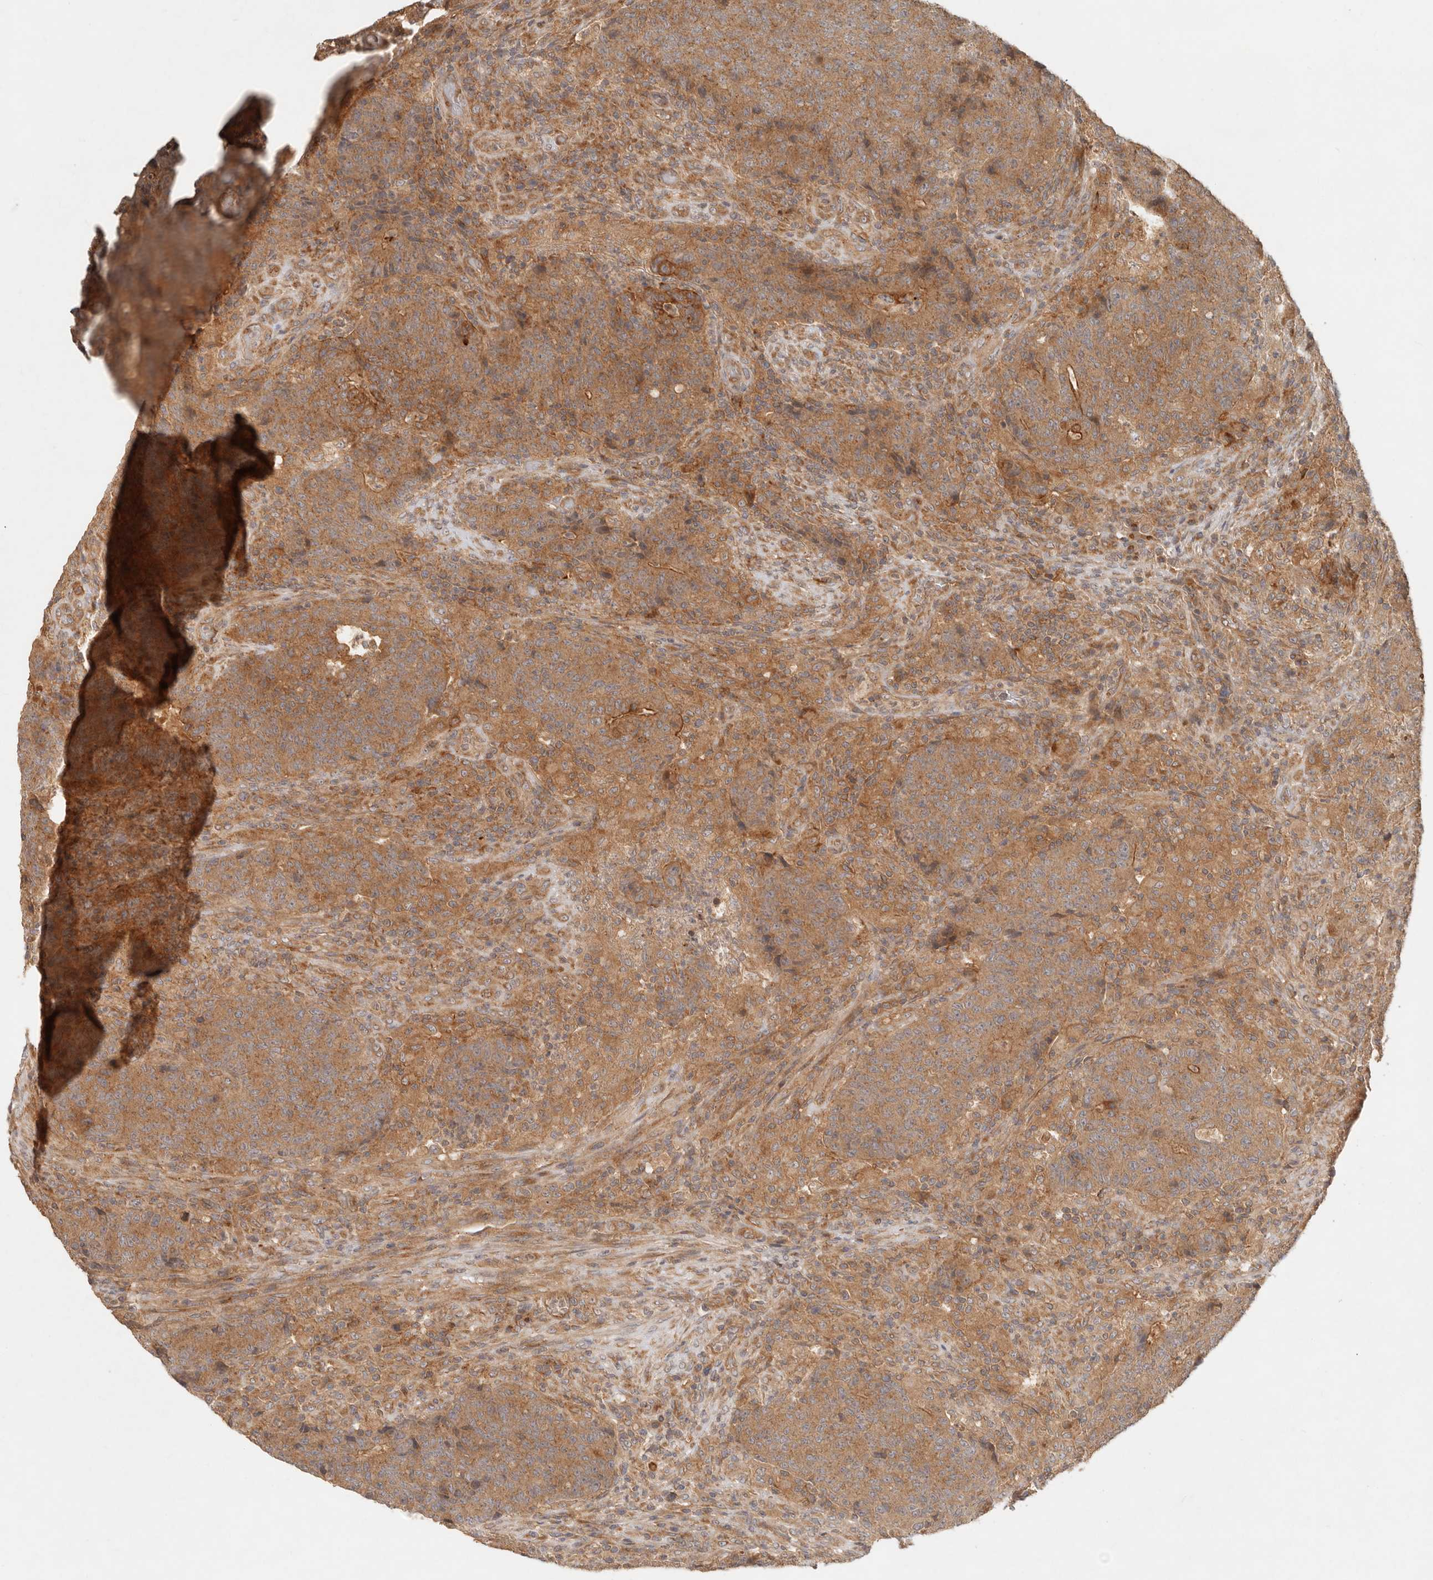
{"staining": {"intensity": "moderate", "quantity": ">75%", "location": "cytoplasmic/membranous"}, "tissue": "colorectal cancer", "cell_type": "Tumor cells", "image_type": "cancer", "snomed": [{"axis": "morphology", "description": "Adenocarcinoma, NOS"}, {"axis": "topography", "description": "Colon"}], "caption": "A high-resolution histopathology image shows IHC staining of colorectal cancer (adenocarcinoma), which displays moderate cytoplasmic/membranous staining in approximately >75% of tumor cells. The staining is performed using DAB (3,3'-diaminobenzidine) brown chromogen to label protein expression. The nuclei are counter-stained blue using hematoxylin.", "gene": "HECTD3", "patient": {"sex": "female", "age": 75}}